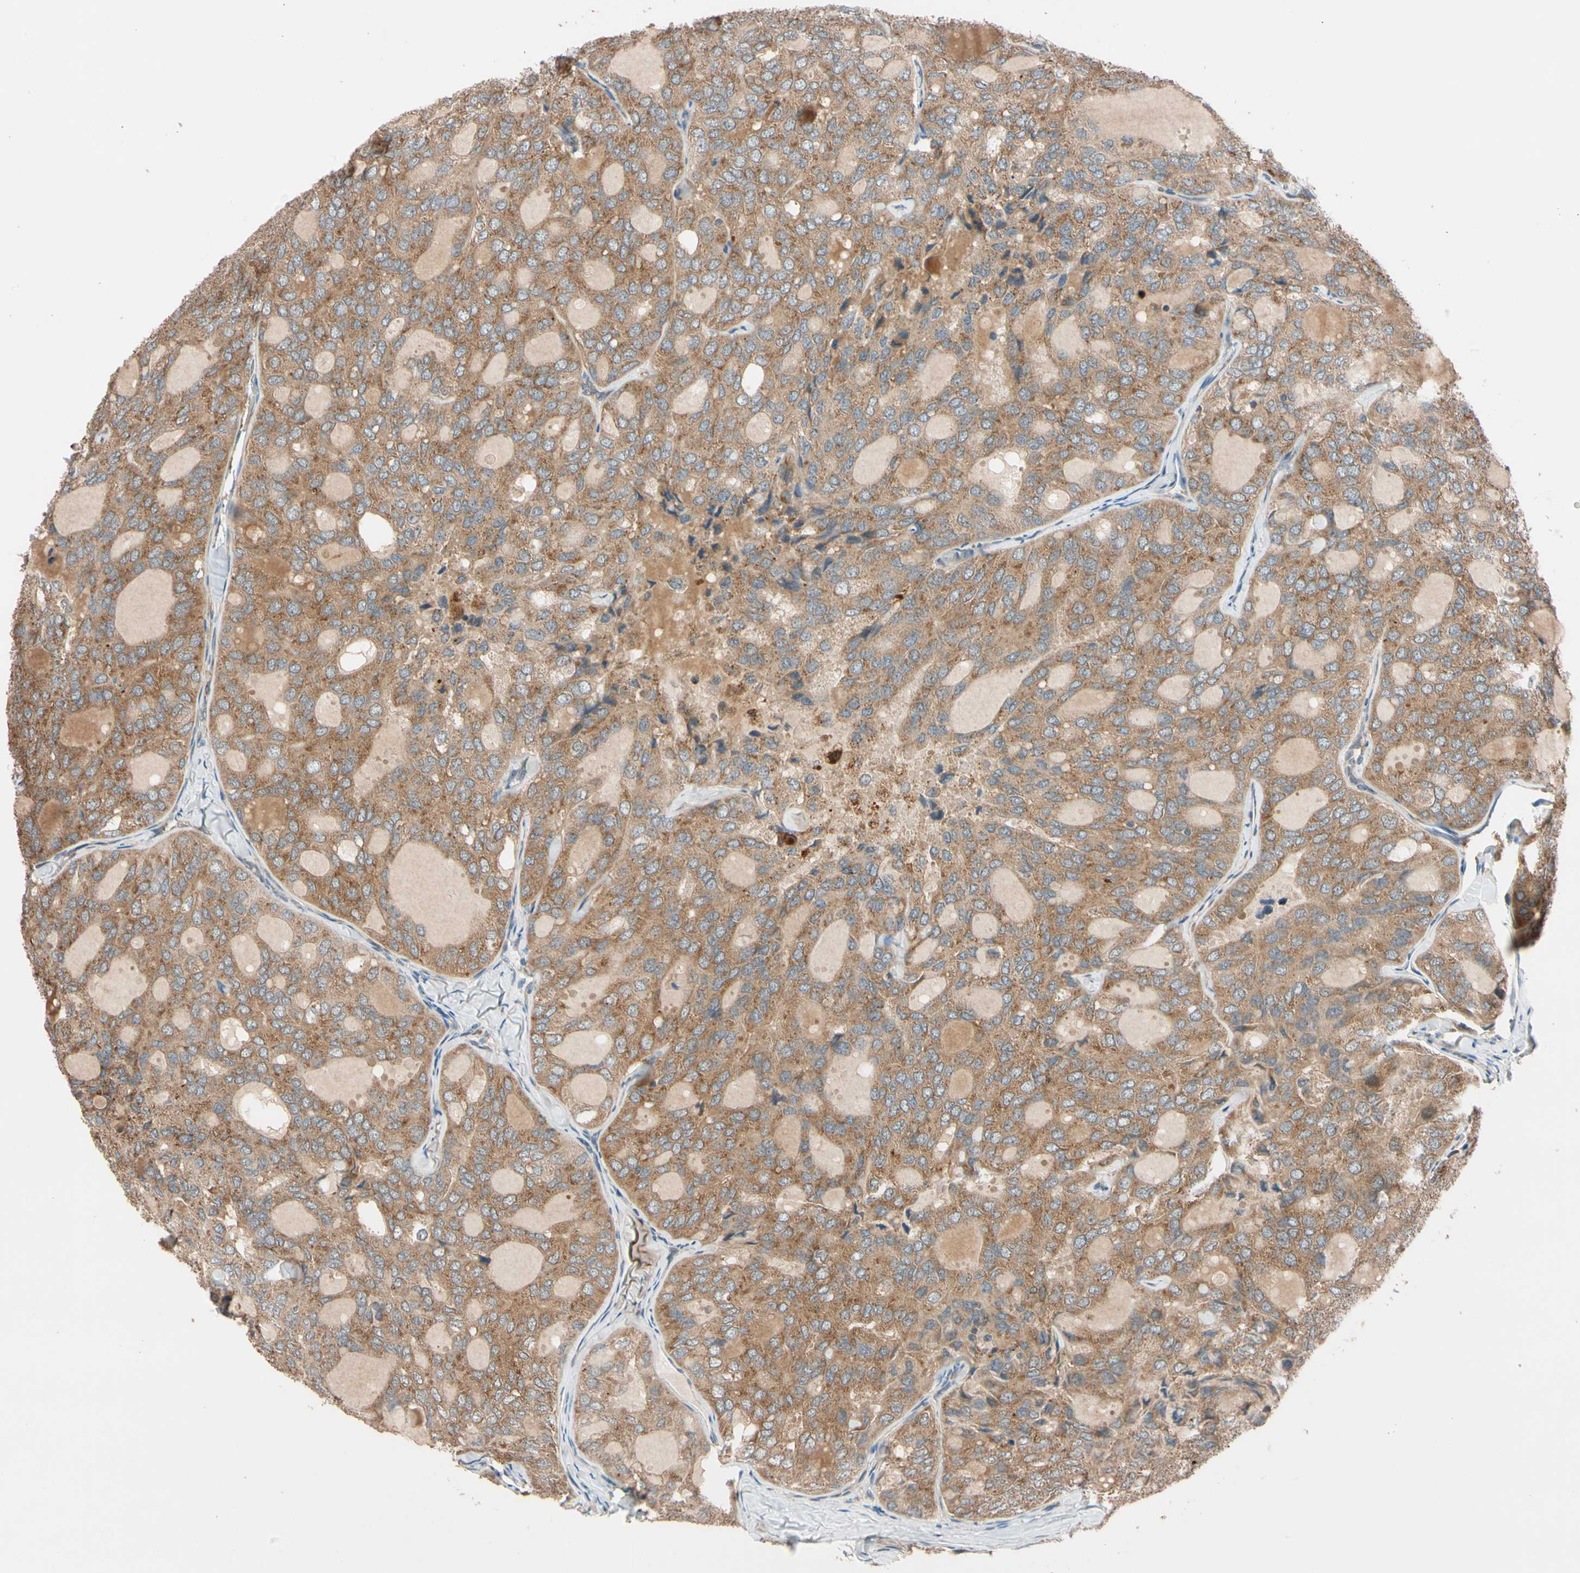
{"staining": {"intensity": "moderate", "quantity": ">75%", "location": "cytoplasmic/membranous"}, "tissue": "thyroid cancer", "cell_type": "Tumor cells", "image_type": "cancer", "snomed": [{"axis": "morphology", "description": "Follicular adenoma carcinoma, NOS"}, {"axis": "topography", "description": "Thyroid gland"}], "caption": "This is an image of IHC staining of follicular adenoma carcinoma (thyroid), which shows moderate staining in the cytoplasmic/membranous of tumor cells.", "gene": "PHYH", "patient": {"sex": "male", "age": 75}}